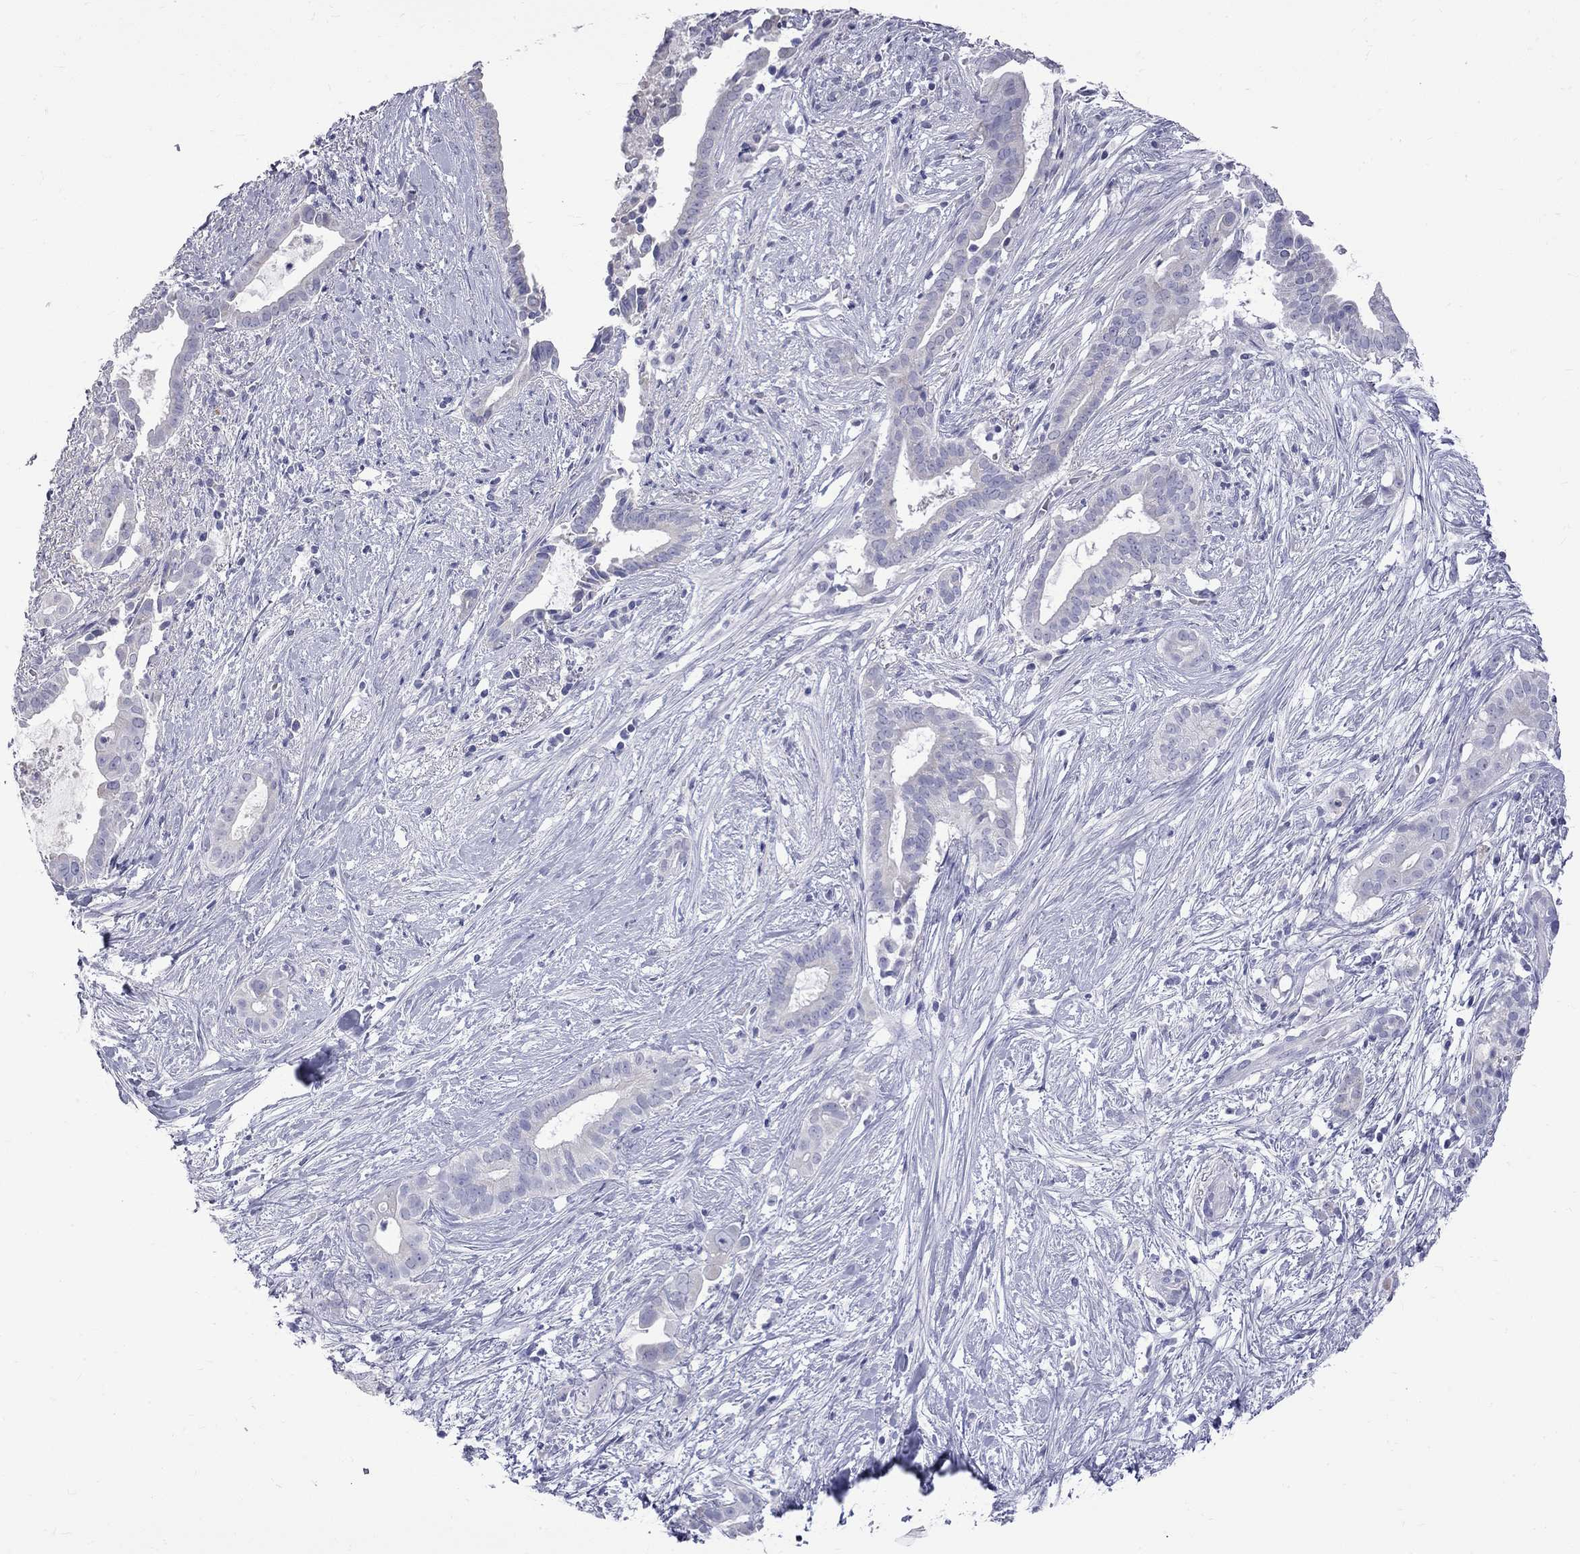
{"staining": {"intensity": "negative", "quantity": "none", "location": "none"}, "tissue": "pancreatic cancer", "cell_type": "Tumor cells", "image_type": "cancer", "snomed": [{"axis": "morphology", "description": "Adenocarcinoma, NOS"}, {"axis": "topography", "description": "Pancreas"}], "caption": "Immunohistochemical staining of pancreatic cancer displays no significant expression in tumor cells.", "gene": "KCND2", "patient": {"sex": "male", "age": 61}}